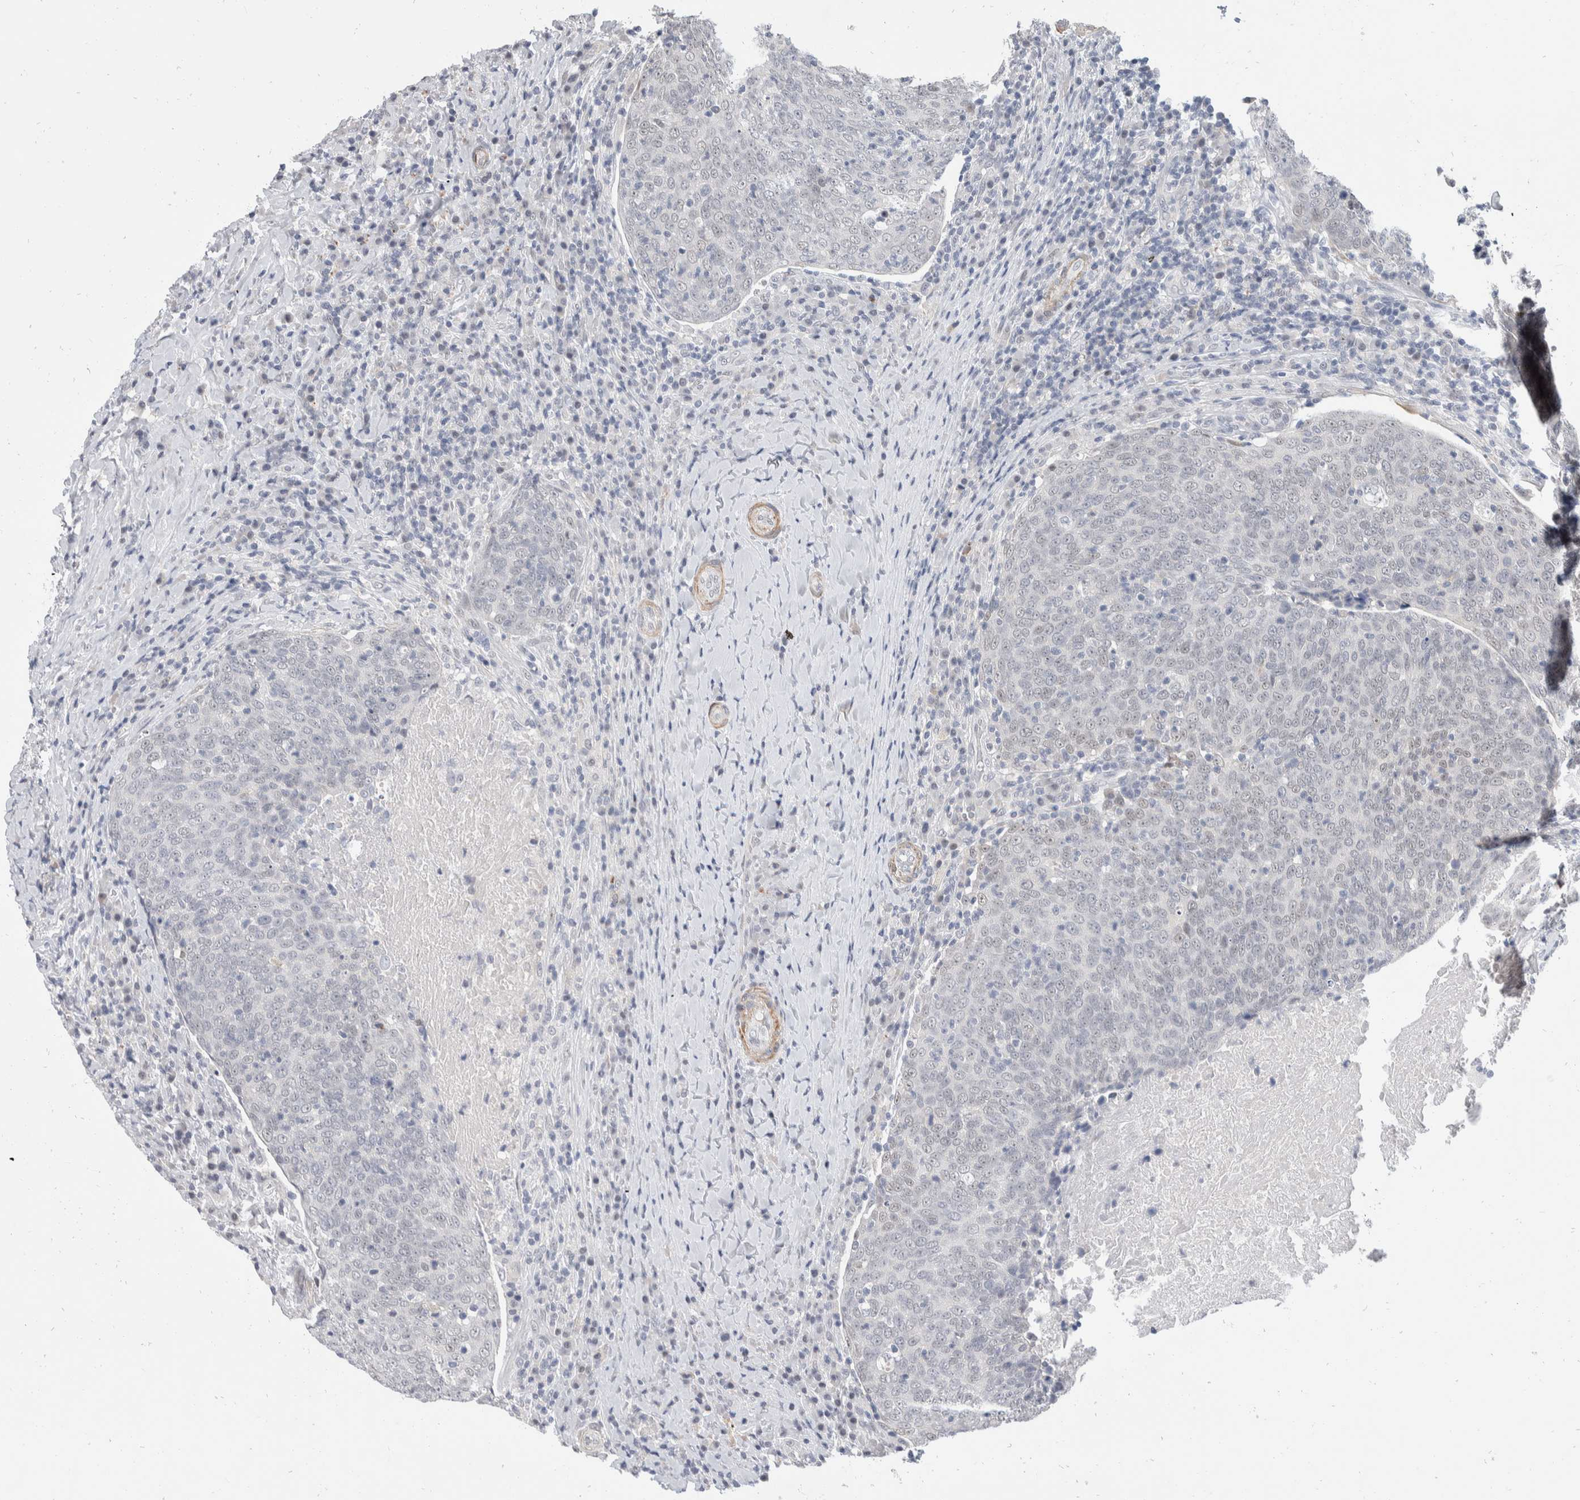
{"staining": {"intensity": "negative", "quantity": "none", "location": "none"}, "tissue": "head and neck cancer", "cell_type": "Tumor cells", "image_type": "cancer", "snomed": [{"axis": "morphology", "description": "Squamous cell carcinoma, NOS"}, {"axis": "morphology", "description": "Squamous cell carcinoma, metastatic, NOS"}, {"axis": "topography", "description": "Lymph node"}, {"axis": "topography", "description": "Head-Neck"}], "caption": "Image shows no significant protein positivity in tumor cells of squamous cell carcinoma (head and neck). (DAB (3,3'-diaminobenzidine) immunohistochemistry (IHC) visualized using brightfield microscopy, high magnification).", "gene": "CATSPERD", "patient": {"sex": "male", "age": 62}}